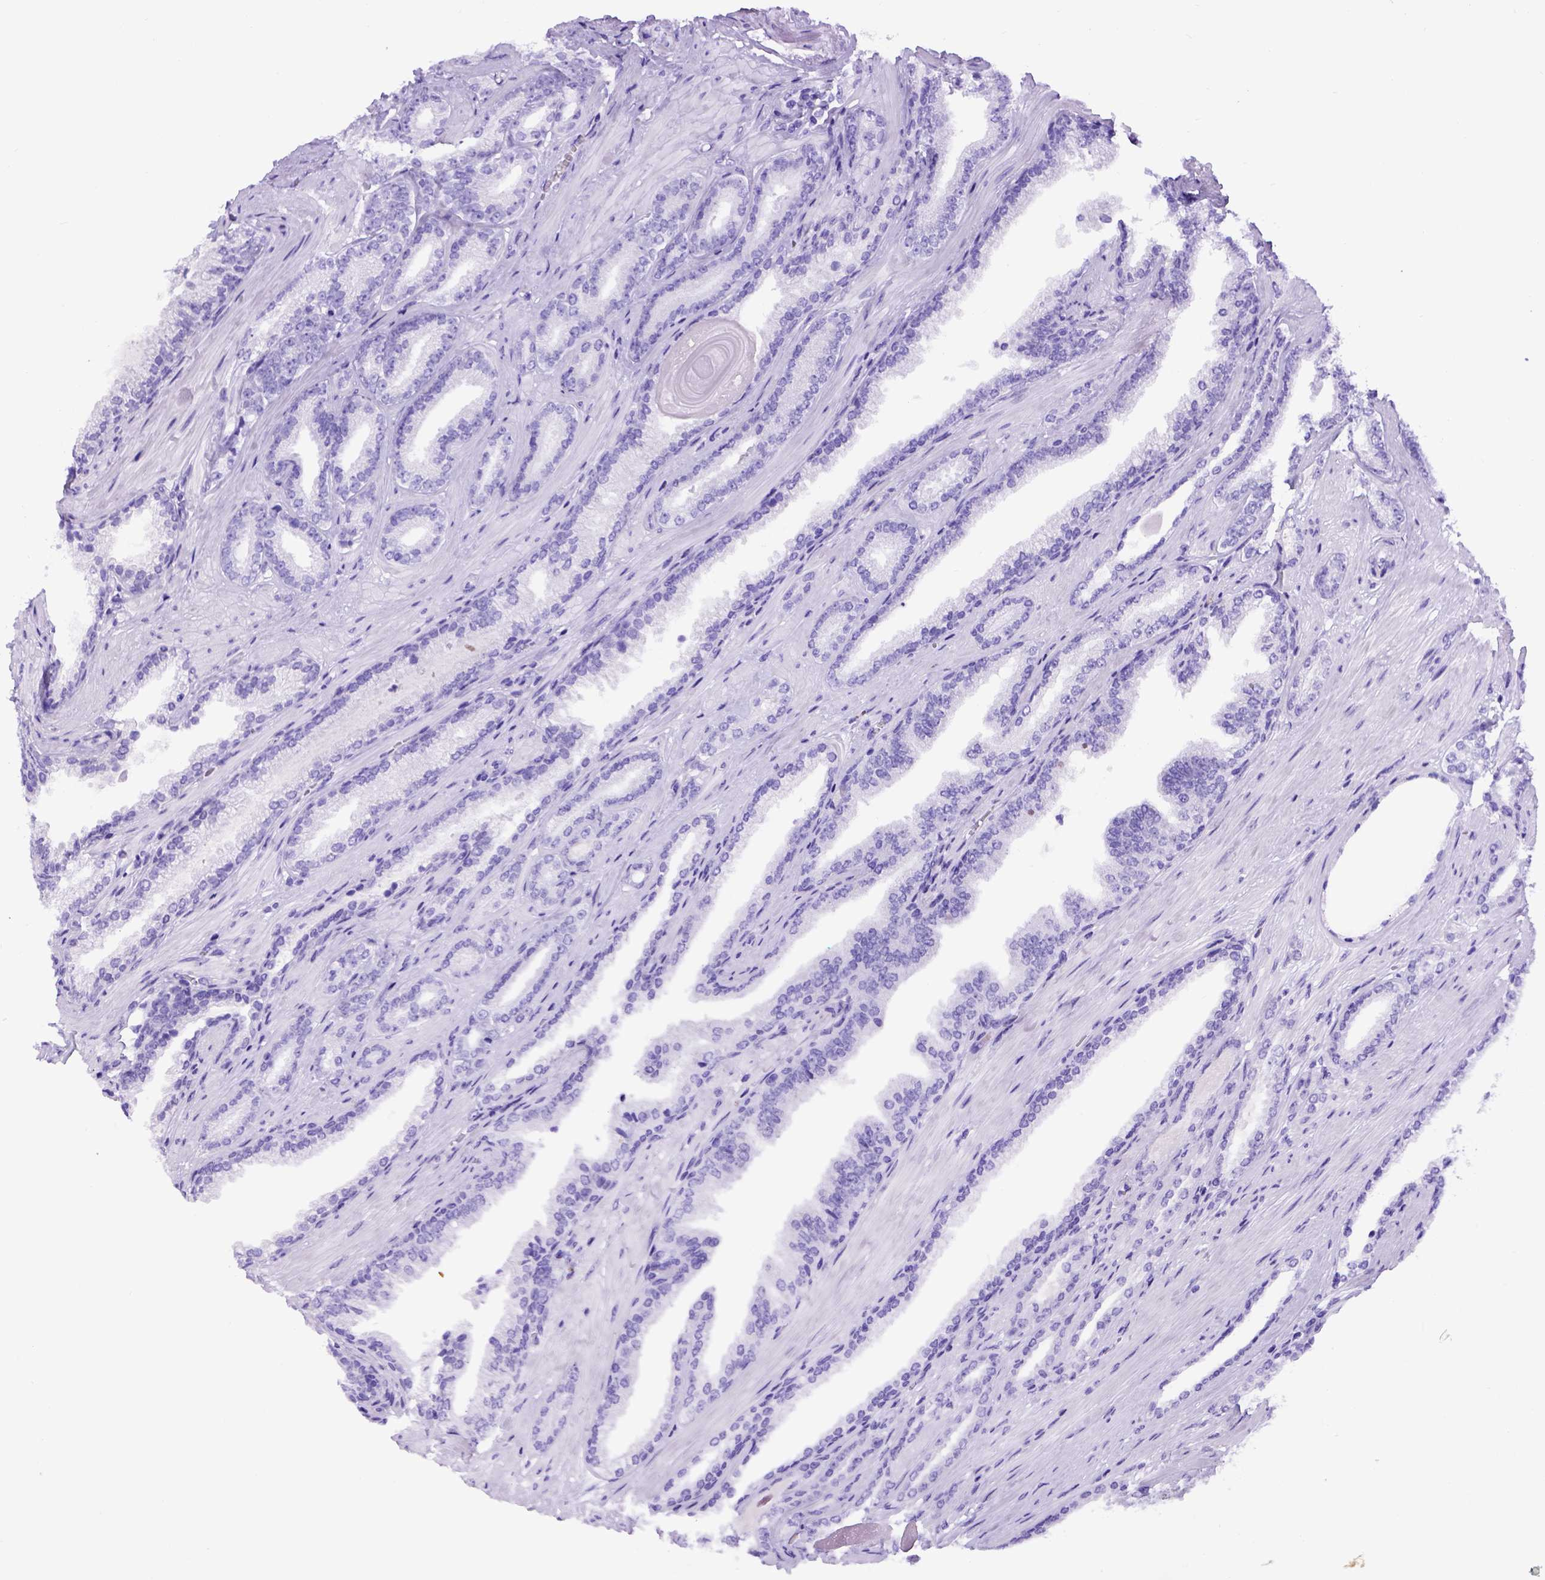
{"staining": {"intensity": "negative", "quantity": "none", "location": "none"}, "tissue": "prostate cancer", "cell_type": "Tumor cells", "image_type": "cancer", "snomed": [{"axis": "morphology", "description": "Adenocarcinoma, Low grade"}, {"axis": "topography", "description": "Prostate"}], "caption": "An immunohistochemistry photomicrograph of prostate cancer (adenocarcinoma (low-grade)) is shown. There is no staining in tumor cells of prostate cancer (adenocarcinoma (low-grade)).", "gene": "MEOX2", "patient": {"sex": "male", "age": 61}}